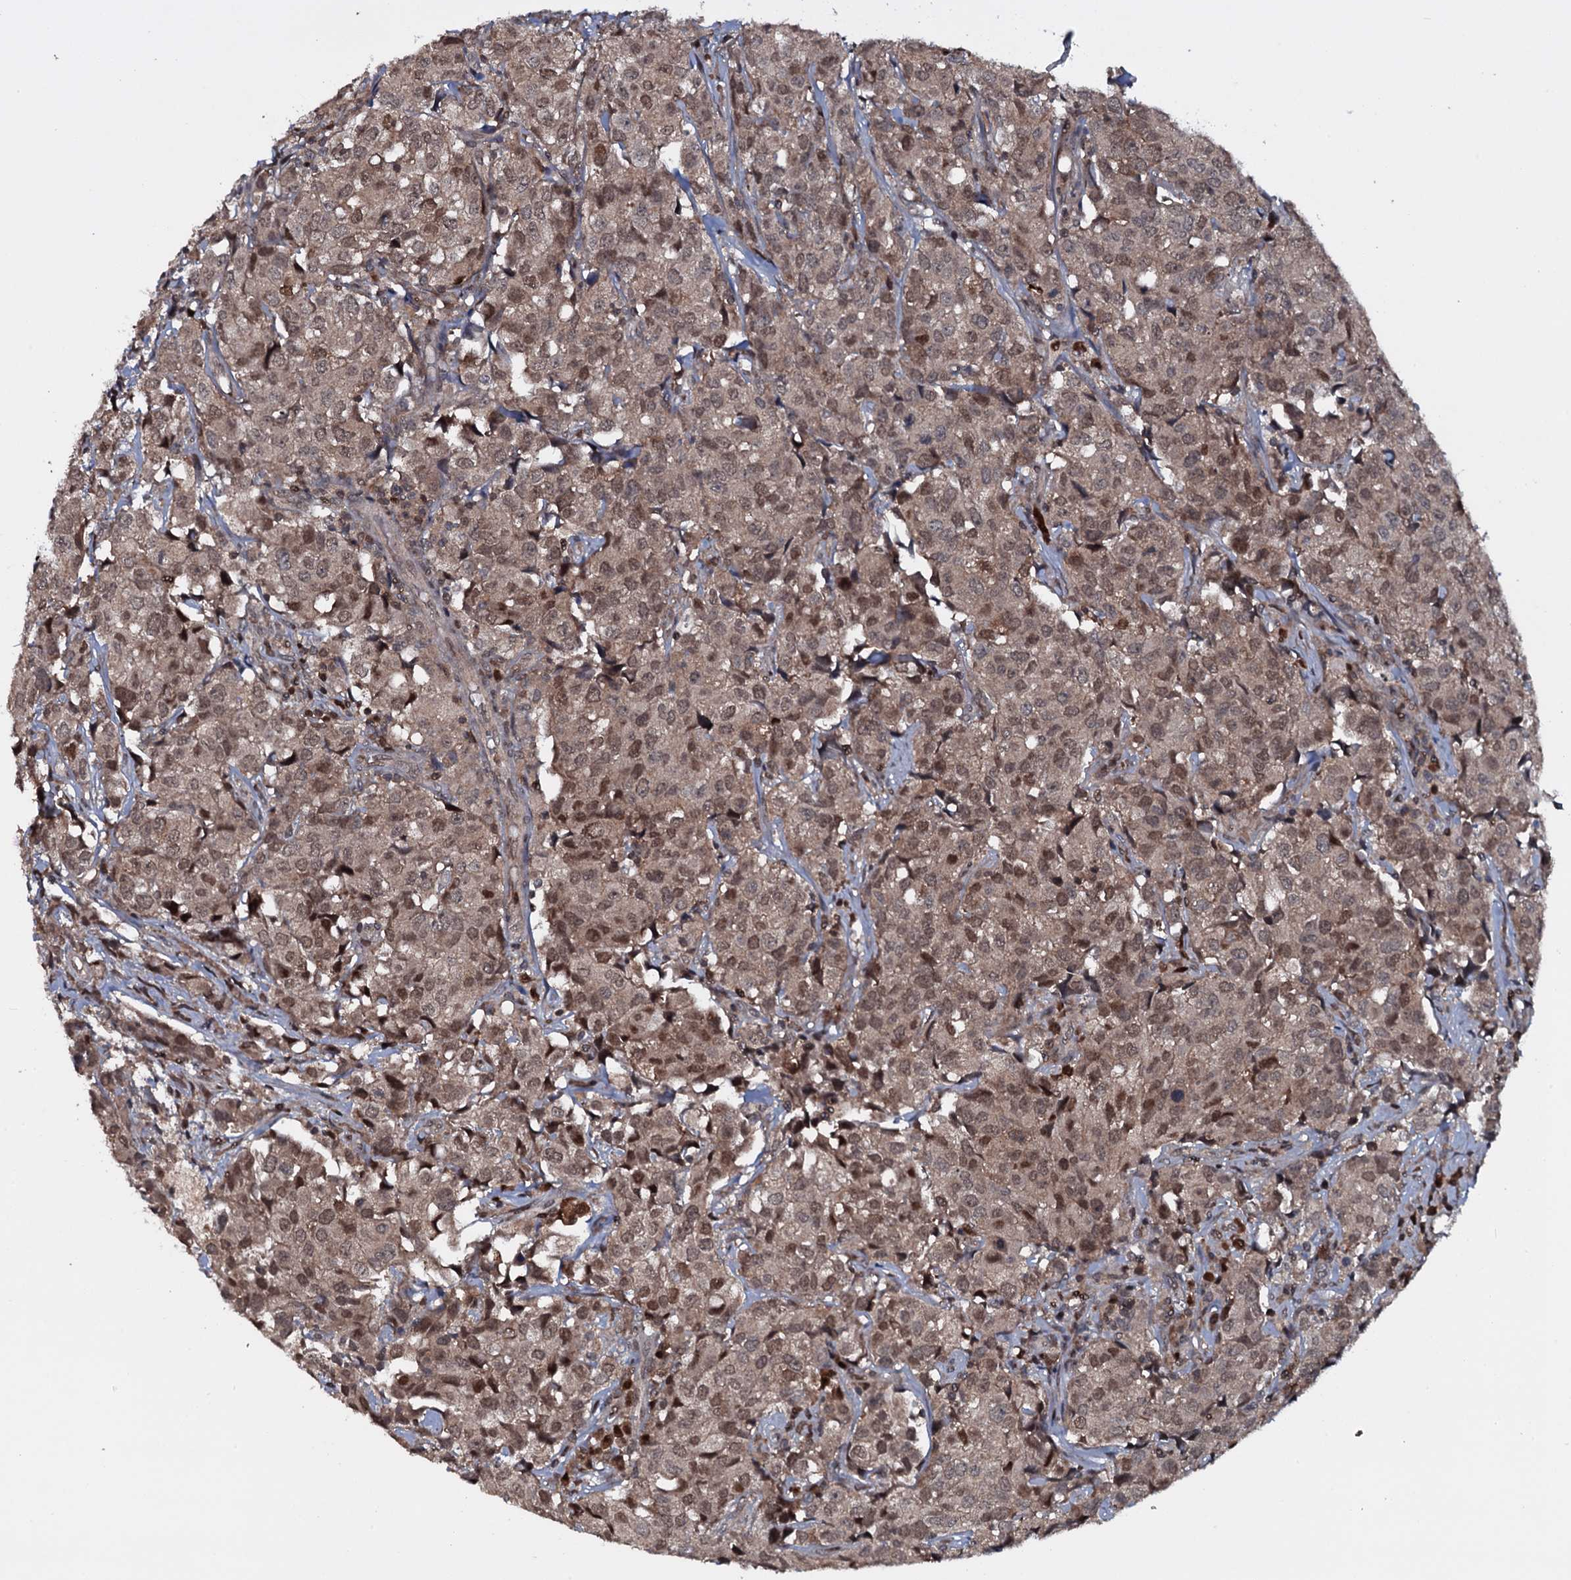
{"staining": {"intensity": "moderate", "quantity": "25%-75%", "location": "cytoplasmic/membranous,nuclear"}, "tissue": "urothelial cancer", "cell_type": "Tumor cells", "image_type": "cancer", "snomed": [{"axis": "morphology", "description": "Urothelial carcinoma, High grade"}, {"axis": "topography", "description": "Urinary bladder"}], "caption": "Protein staining of high-grade urothelial carcinoma tissue displays moderate cytoplasmic/membranous and nuclear positivity in approximately 25%-75% of tumor cells.", "gene": "HDDC3", "patient": {"sex": "female", "age": 75}}